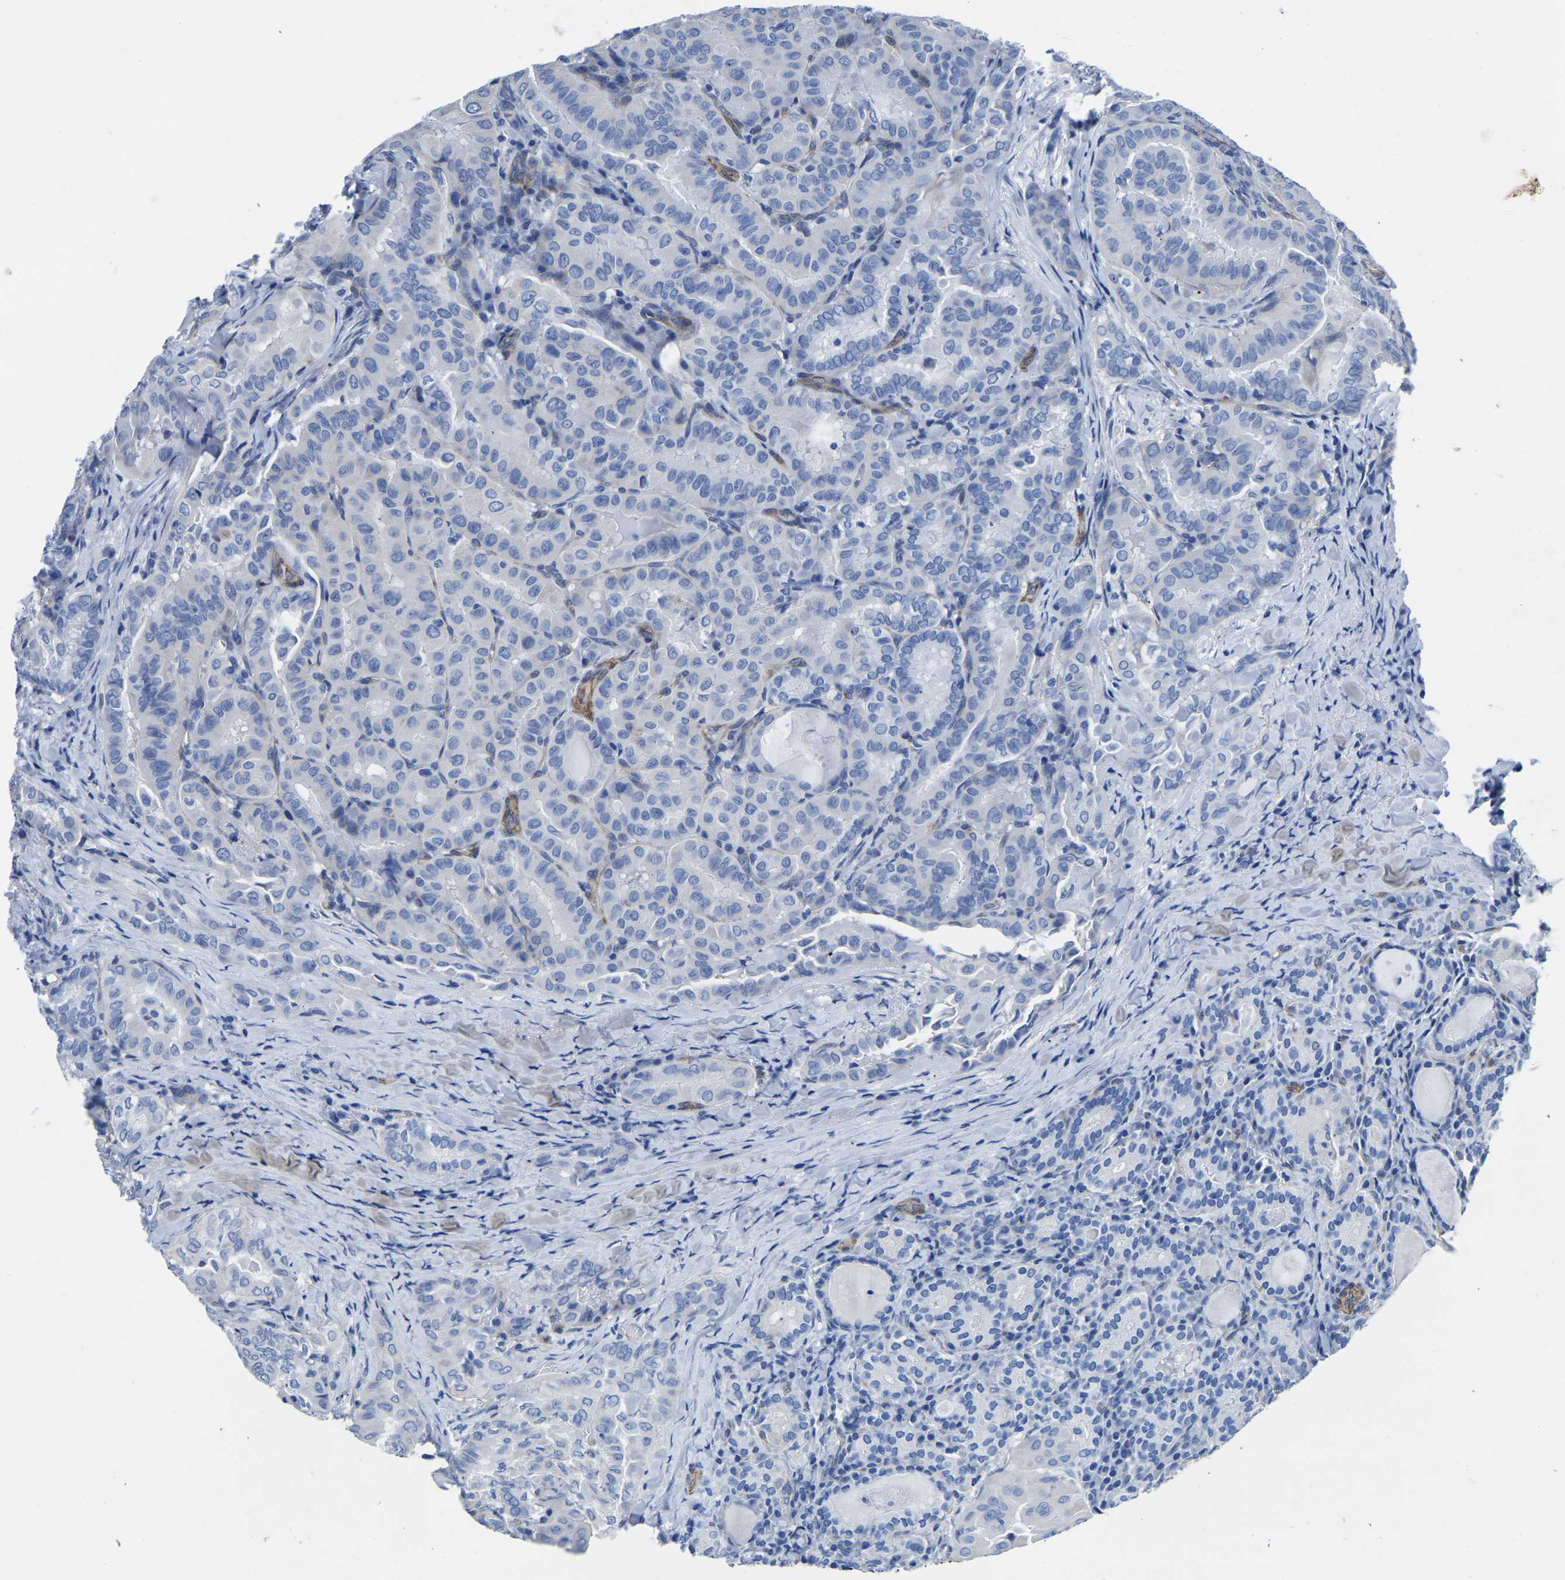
{"staining": {"intensity": "negative", "quantity": "none", "location": "none"}, "tissue": "thyroid cancer", "cell_type": "Tumor cells", "image_type": "cancer", "snomed": [{"axis": "morphology", "description": "Papillary adenocarcinoma, NOS"}, {"axis": "topography", "description": "Thyroid gland"}], "caption": "DAB immunohistochemical staining of human thyroid cancer demonstrates no significant positivity in tumor cells. The staining is performed using DAB brown chromogen with nuclei counter-stained in using hematoxylin.", "gene": "SLC45A3", "patient": {"sex": "female", "age": 42}}